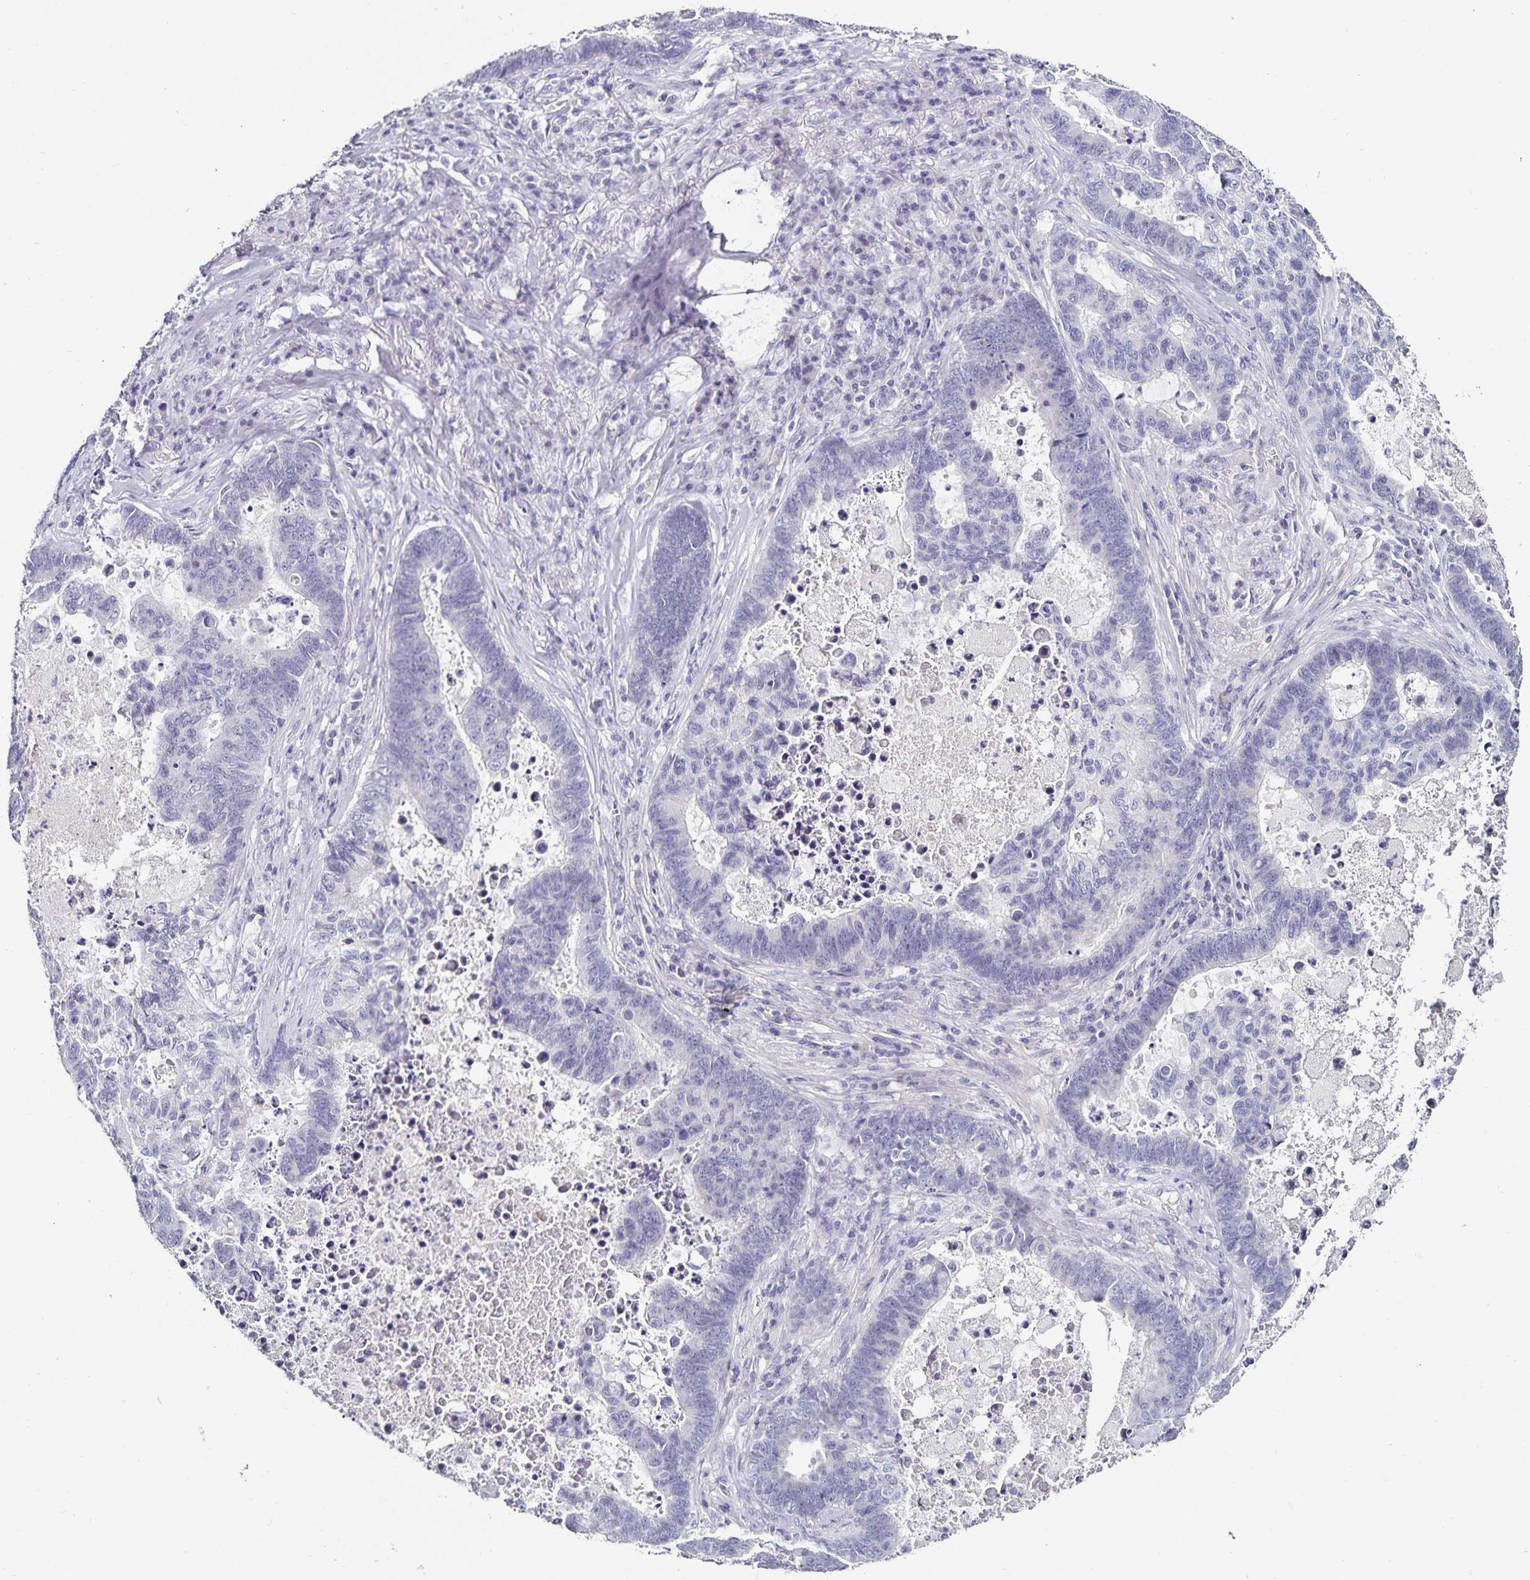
{"staining": {"intensity": "negative", "quantity": "none", "location": "none"}, "tissue": "lung cancer", "cell_type": "Tumor cells", "image_type": "cancer", "snomed": [{"axis": "morphology", "description": "Aneuploidy"}, {"axis": "morphology", "description": "Adenocarcinoma, NOS"}, {"axis": "morphology", "description": "Adenocarcinoma primary or metastatic"}, {"axis": "topography", "description": "Lung"}], "caption": "Immunohistochemistry (IHC) photomicrograph of human lung cancer (adenocarcinoma) stained for a protein (brown), which shows no positivity in tumor cells.", "gene": "TTR", "patient": {"sex": "female", "age": 75}}